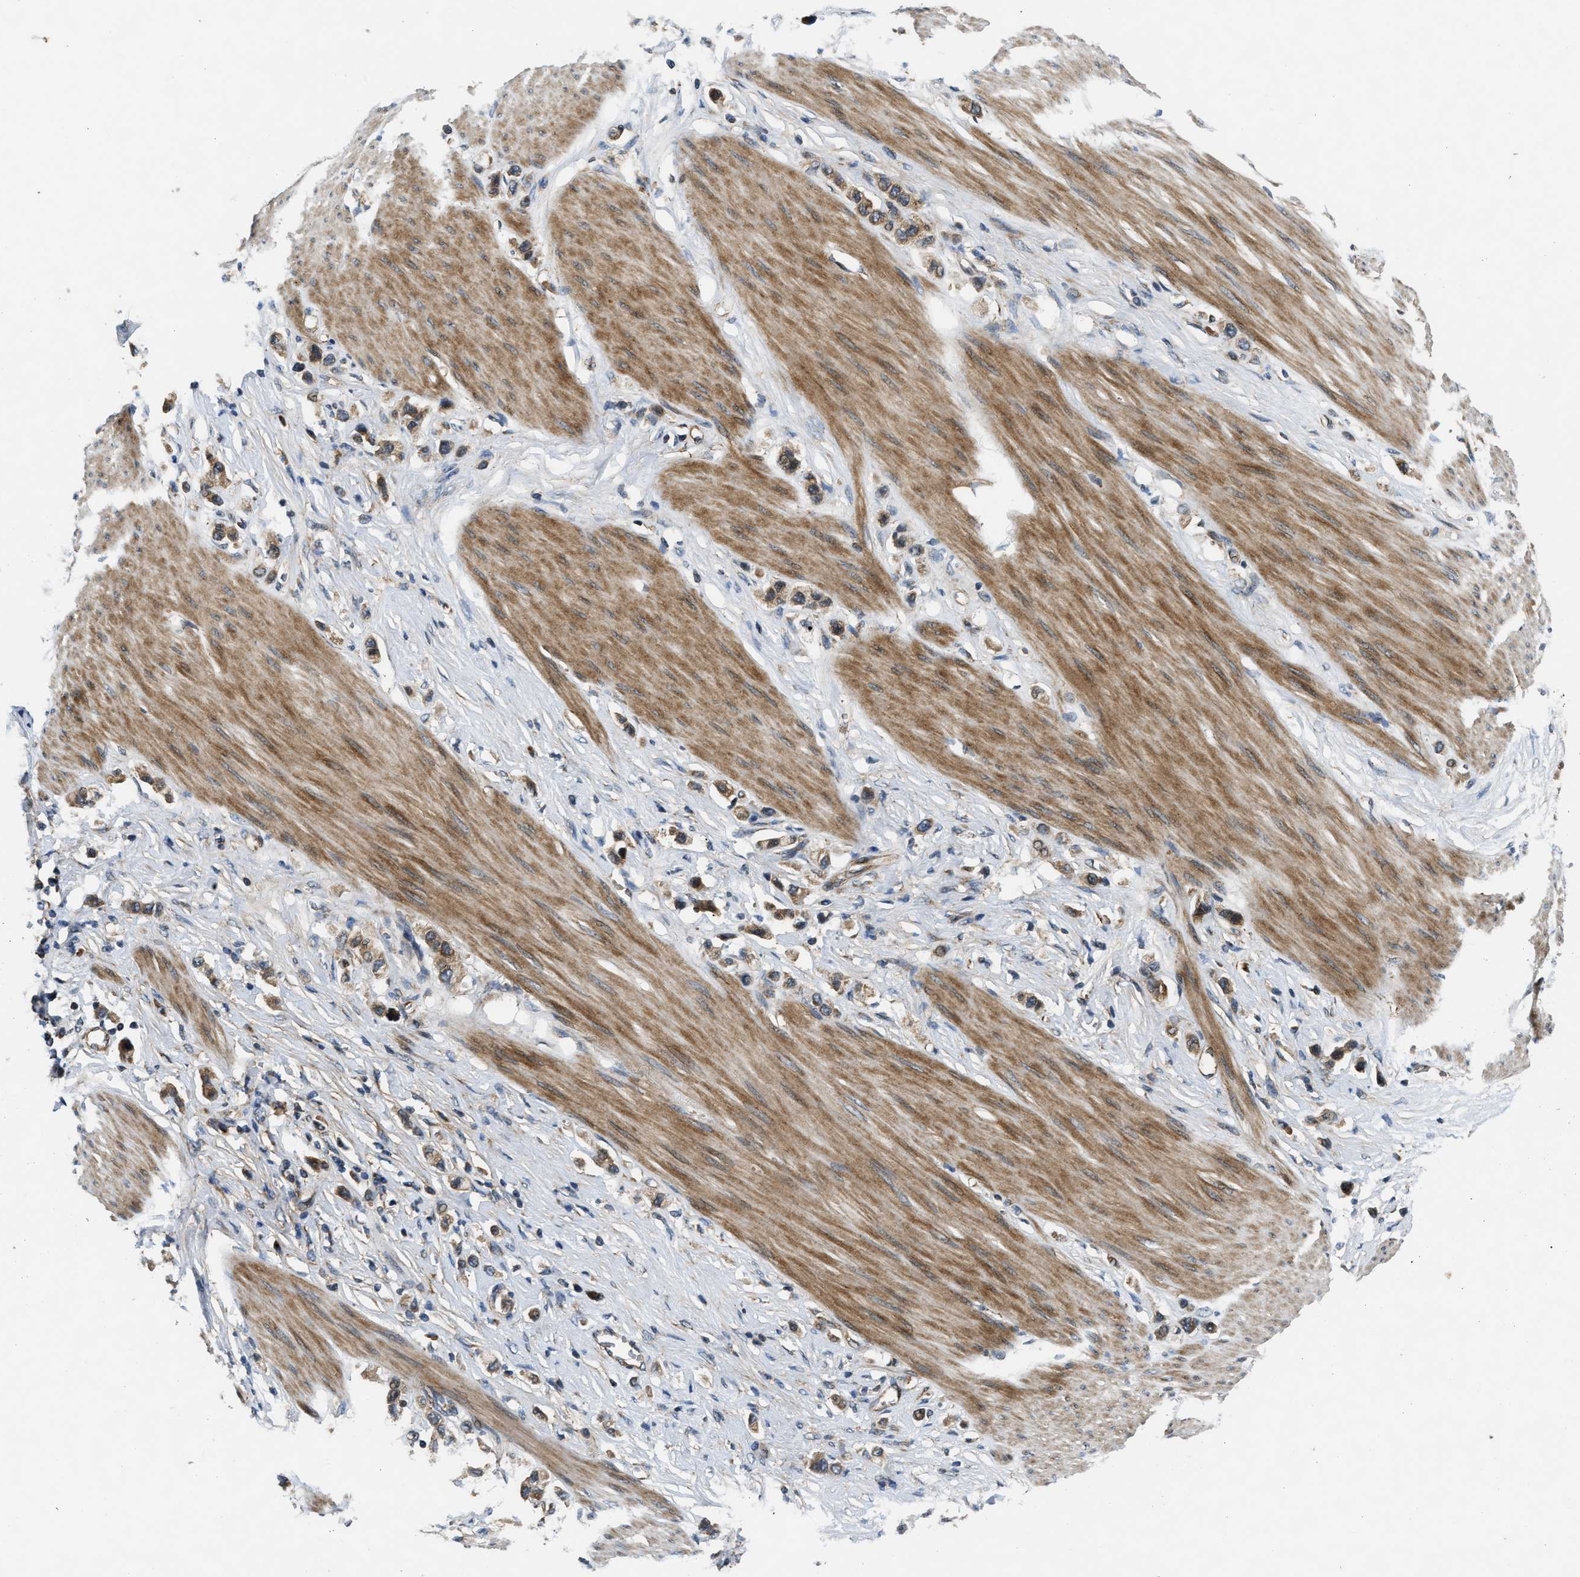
{"staining": {"intensity": "moderate", "quantity": ">75%", "location": "cytoplasmic/membranous"}, "tissue": "stomach cancer", "cell_type": "Tumor cells", "image_type": "cancer", "snomed": [{"axis": "morphology", "description": "Adenocarcinoma, NOS"}, {"axis": "topography", "description": "Stomach"}], "caption": "A histopathology image of human stomach adenocarcinoma stained for a protein exhibits moderate cytoplasmic/membranous brown staining in tumor cells.", "gene": "PNPLA8", "patient": {"sex": "female", "age": 65}}